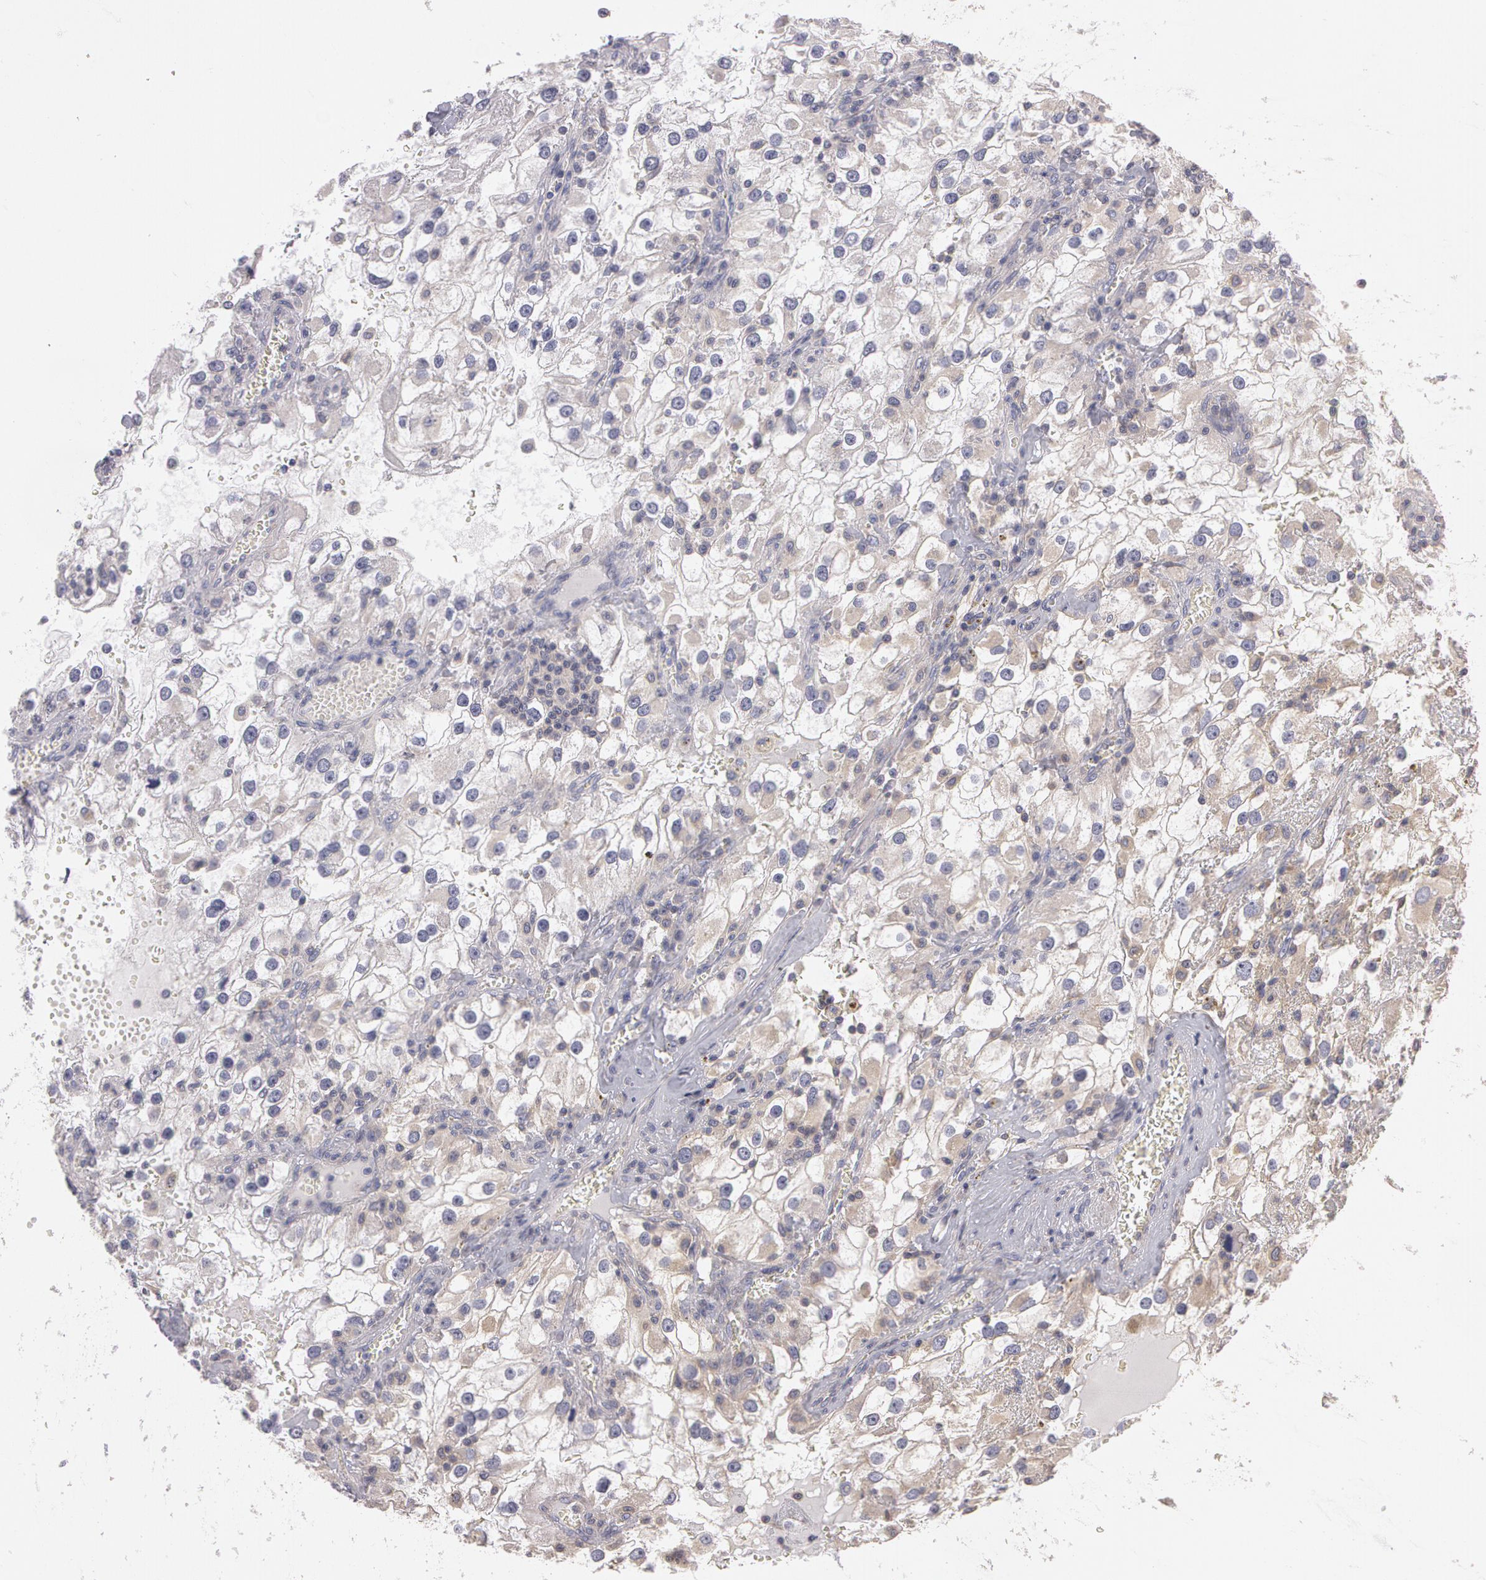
{"staining": {"intensity": "weak", "quantity": "25%-75%", "location": "cytoplasmic/membranous"}, "tissue": "renal cancer", "cell_type": "Tumor cells", "image_type": "cancer", "snomed": [{"axis": "morphology", "description": "Adenocarcinoma, NOS"}, {"axis": "topography", "description": "Kidney"}], "caption": "Protein expression by immunohistochemistry (IHC) exhibits weak cytoplasmic/membranous expression in approximately 25%-75% of tumor cells in renal adenocarcinoma.", "gene": "NEK9", "patient": {"sex": "female", "age": 52}}